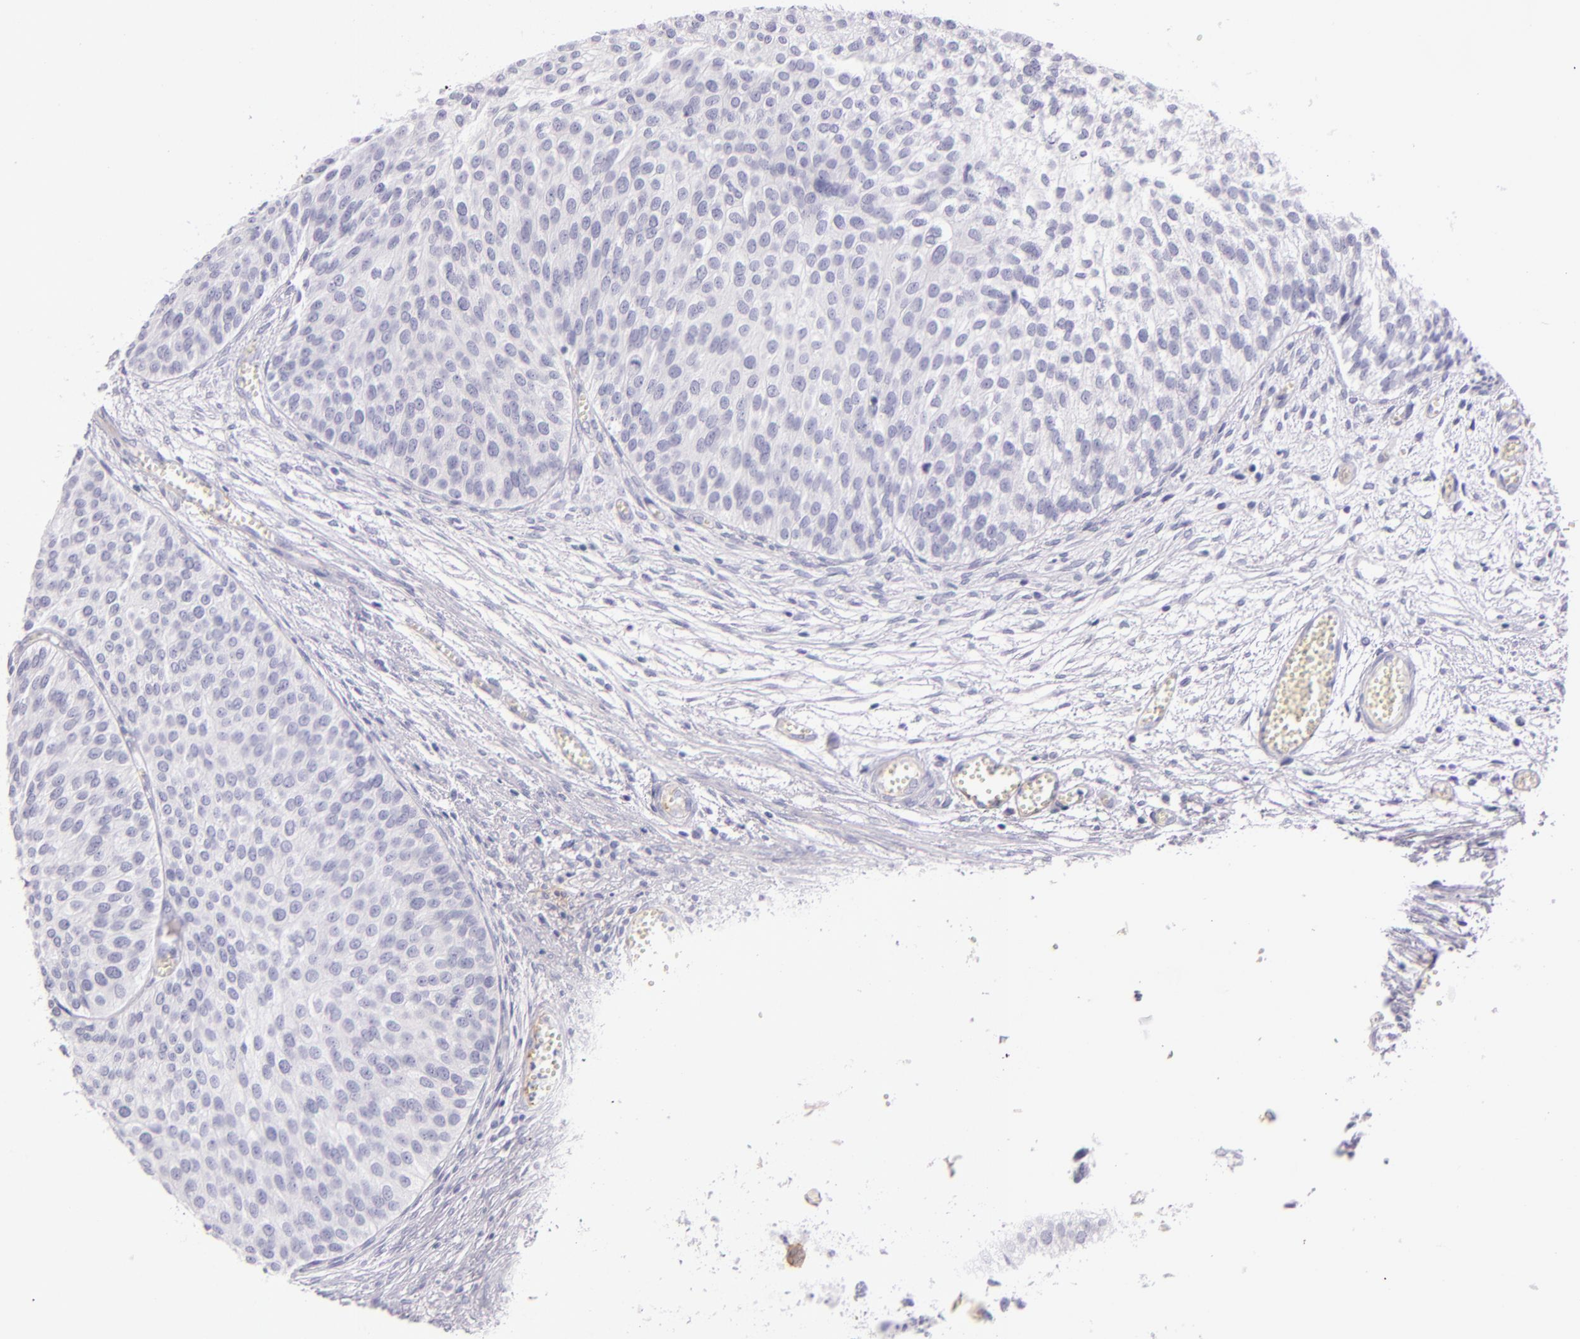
{"staining": {"intensity": "negative", "quantity": "none", "location": "none"}, "tissue": "urothelial cancer", "cell_type": "Tumor cells", "image_type": "cancer", "snomed": [{"axis": "morphology", "description": "Urothelial carcinoma, Low grade"}, {"axis": "topography", "description": "Urinary bladder"}], "caption": "This histopathology image is of urothelial carcinoma (low-grade) stained with IHC to label a protein in brown with the nuclei are counter-stained blue. There is no staining in tumor cells.", "gene": "ICAM1", "patient": {"sex": "male", "age": 84}}